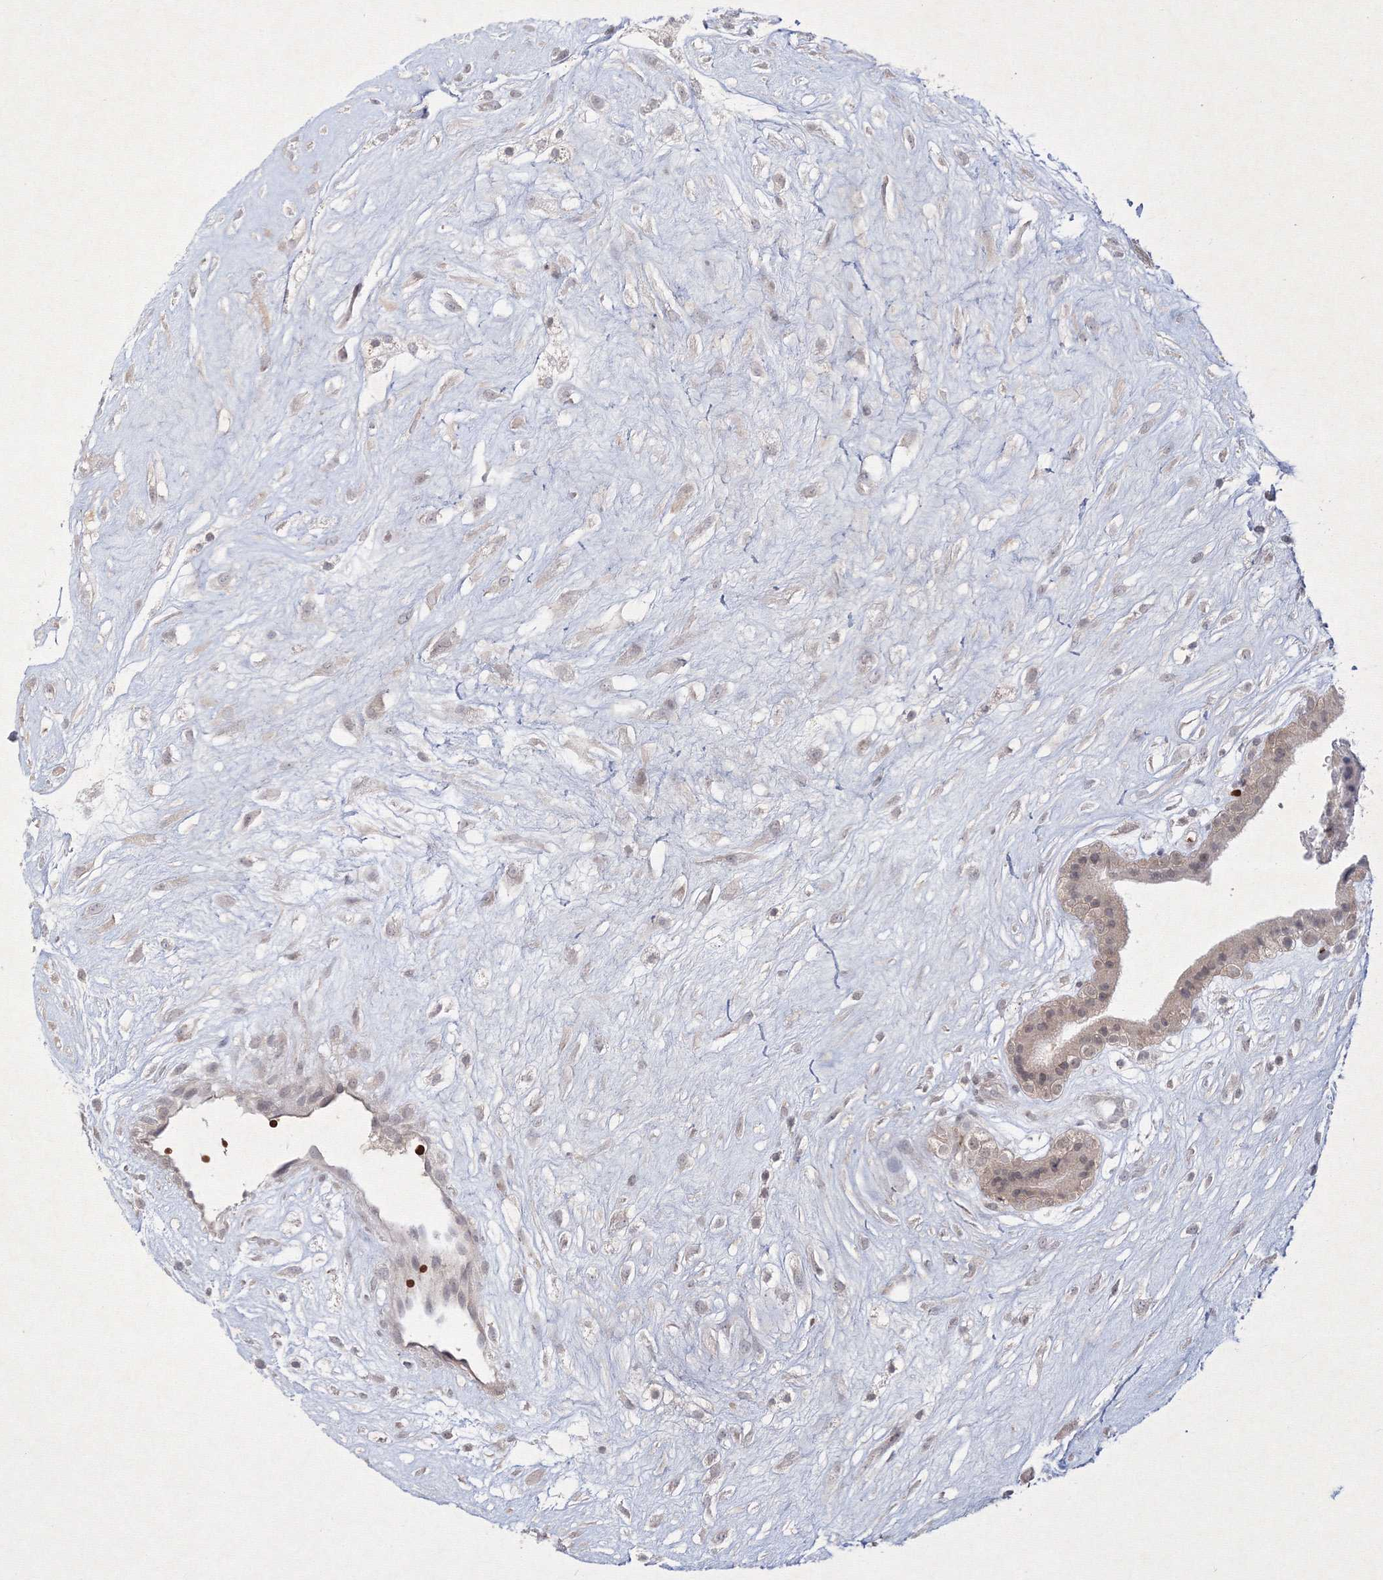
{"staining": {"intensity": "weak", "quantity": ">75%", "location": "cytoplasmic/membranous"}, "tissue": "placenta", "cell_type": "Decidual cells", "image_type": "normal", "snomed": [{"axis": "morphology", "description": "Normal tissue, NOS"}, {"axis": "topography", "description": "Placenta"}], "caption": "Immunohistochemical staining of benign human placenta shows weak cytoplasmic/membranous protein staining in approximately >75% of decidual cells.", "gene": "NXPE3", "patient": {"sex": "female", "age": 18}}